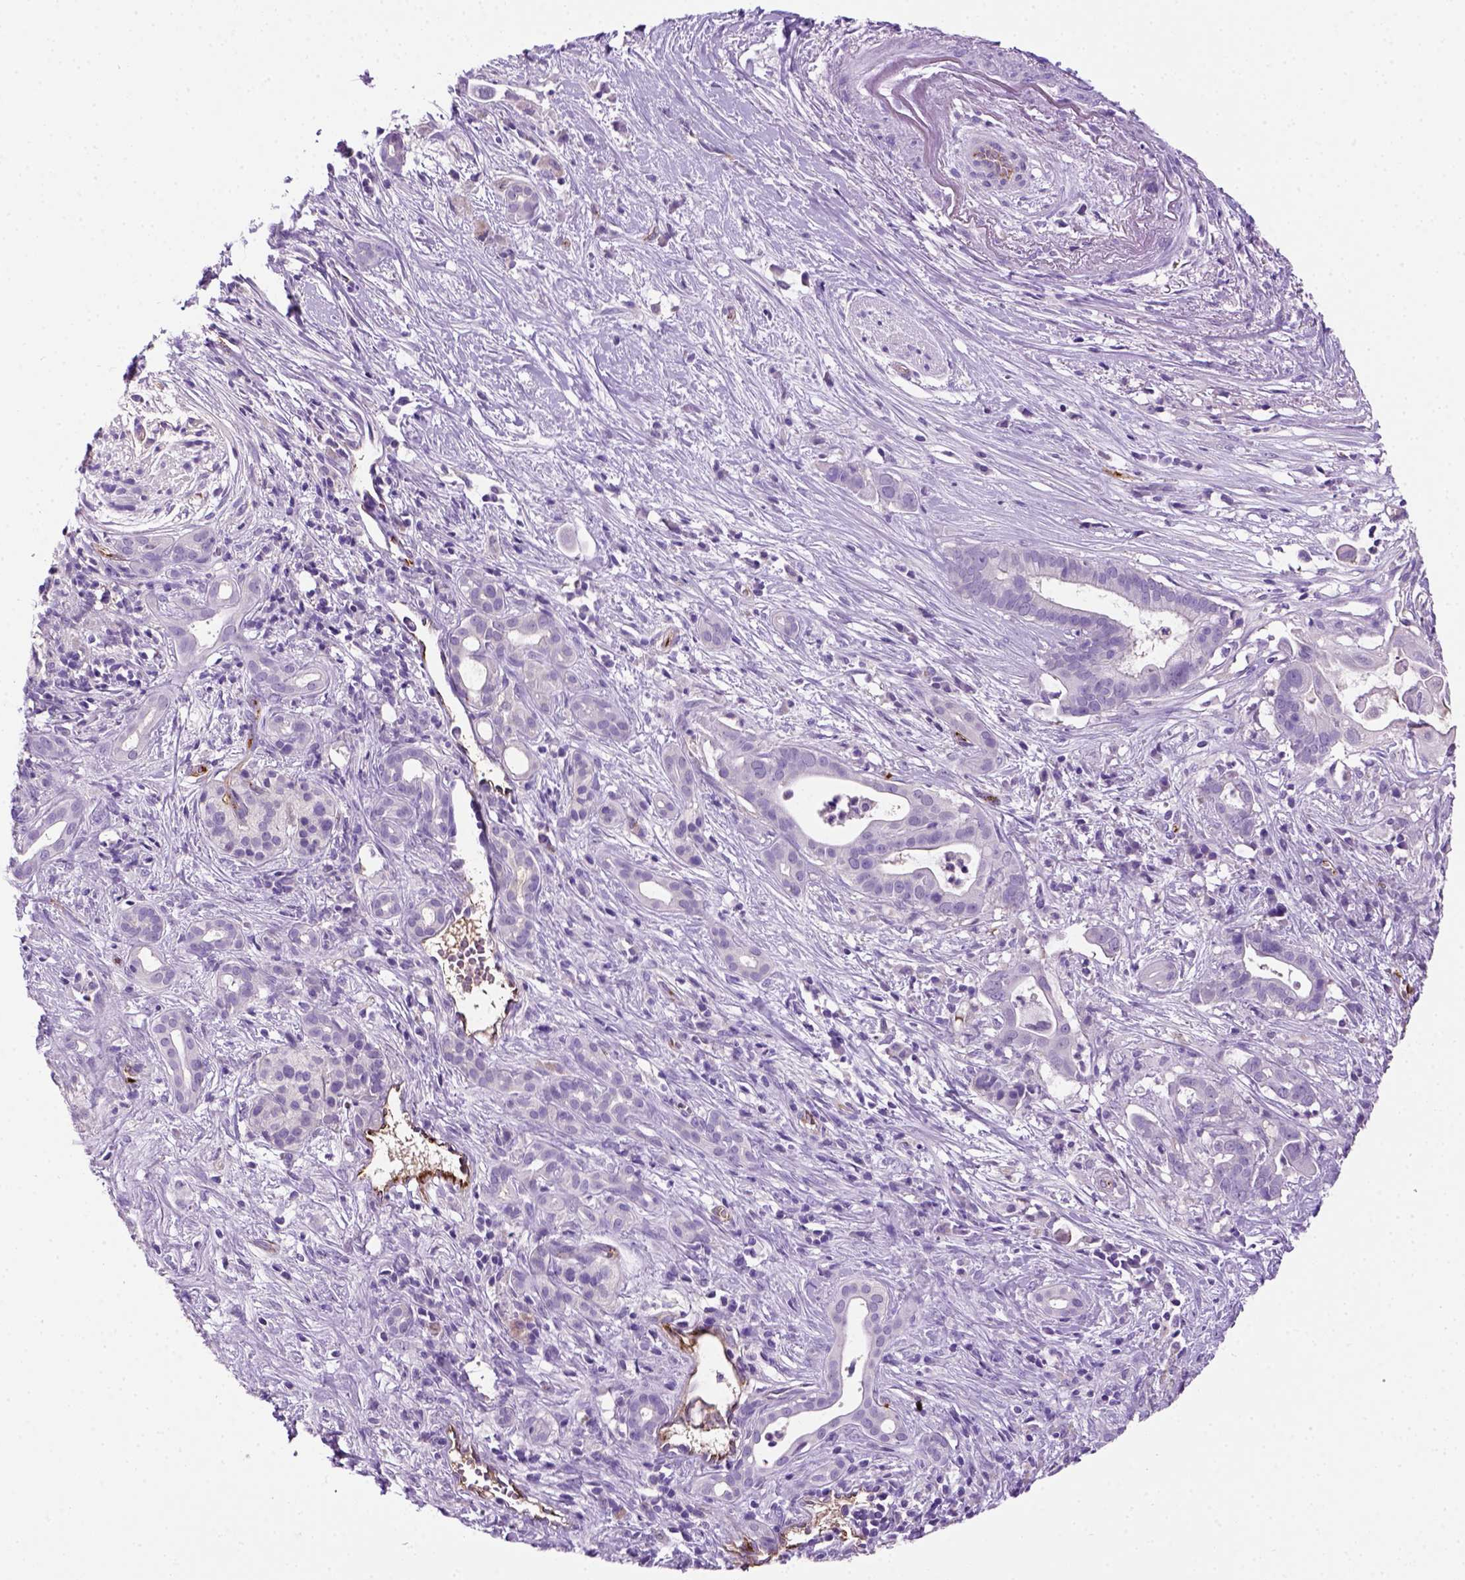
{"staining": {"intensity": "negative", "quantity": "none", "location": "none"}, "tissue": "pancreatic cancer", "cell_type": "Tumor cells", "image_type": "cancer", "snomed": [{"axis": "morphology", "description": "Adenocarcinoma, NOS"}, {"axis": "topography", "description": "Pancreas"}], "caption": "A high-resolution photomicrograph shows immunohistochemistry (IHC) staining of adenocarcinoma (pancreatic), which displays no significant positivity in tumor cells.", "gene": "VWF", "patient": {"sex": "male", "age": 61}}